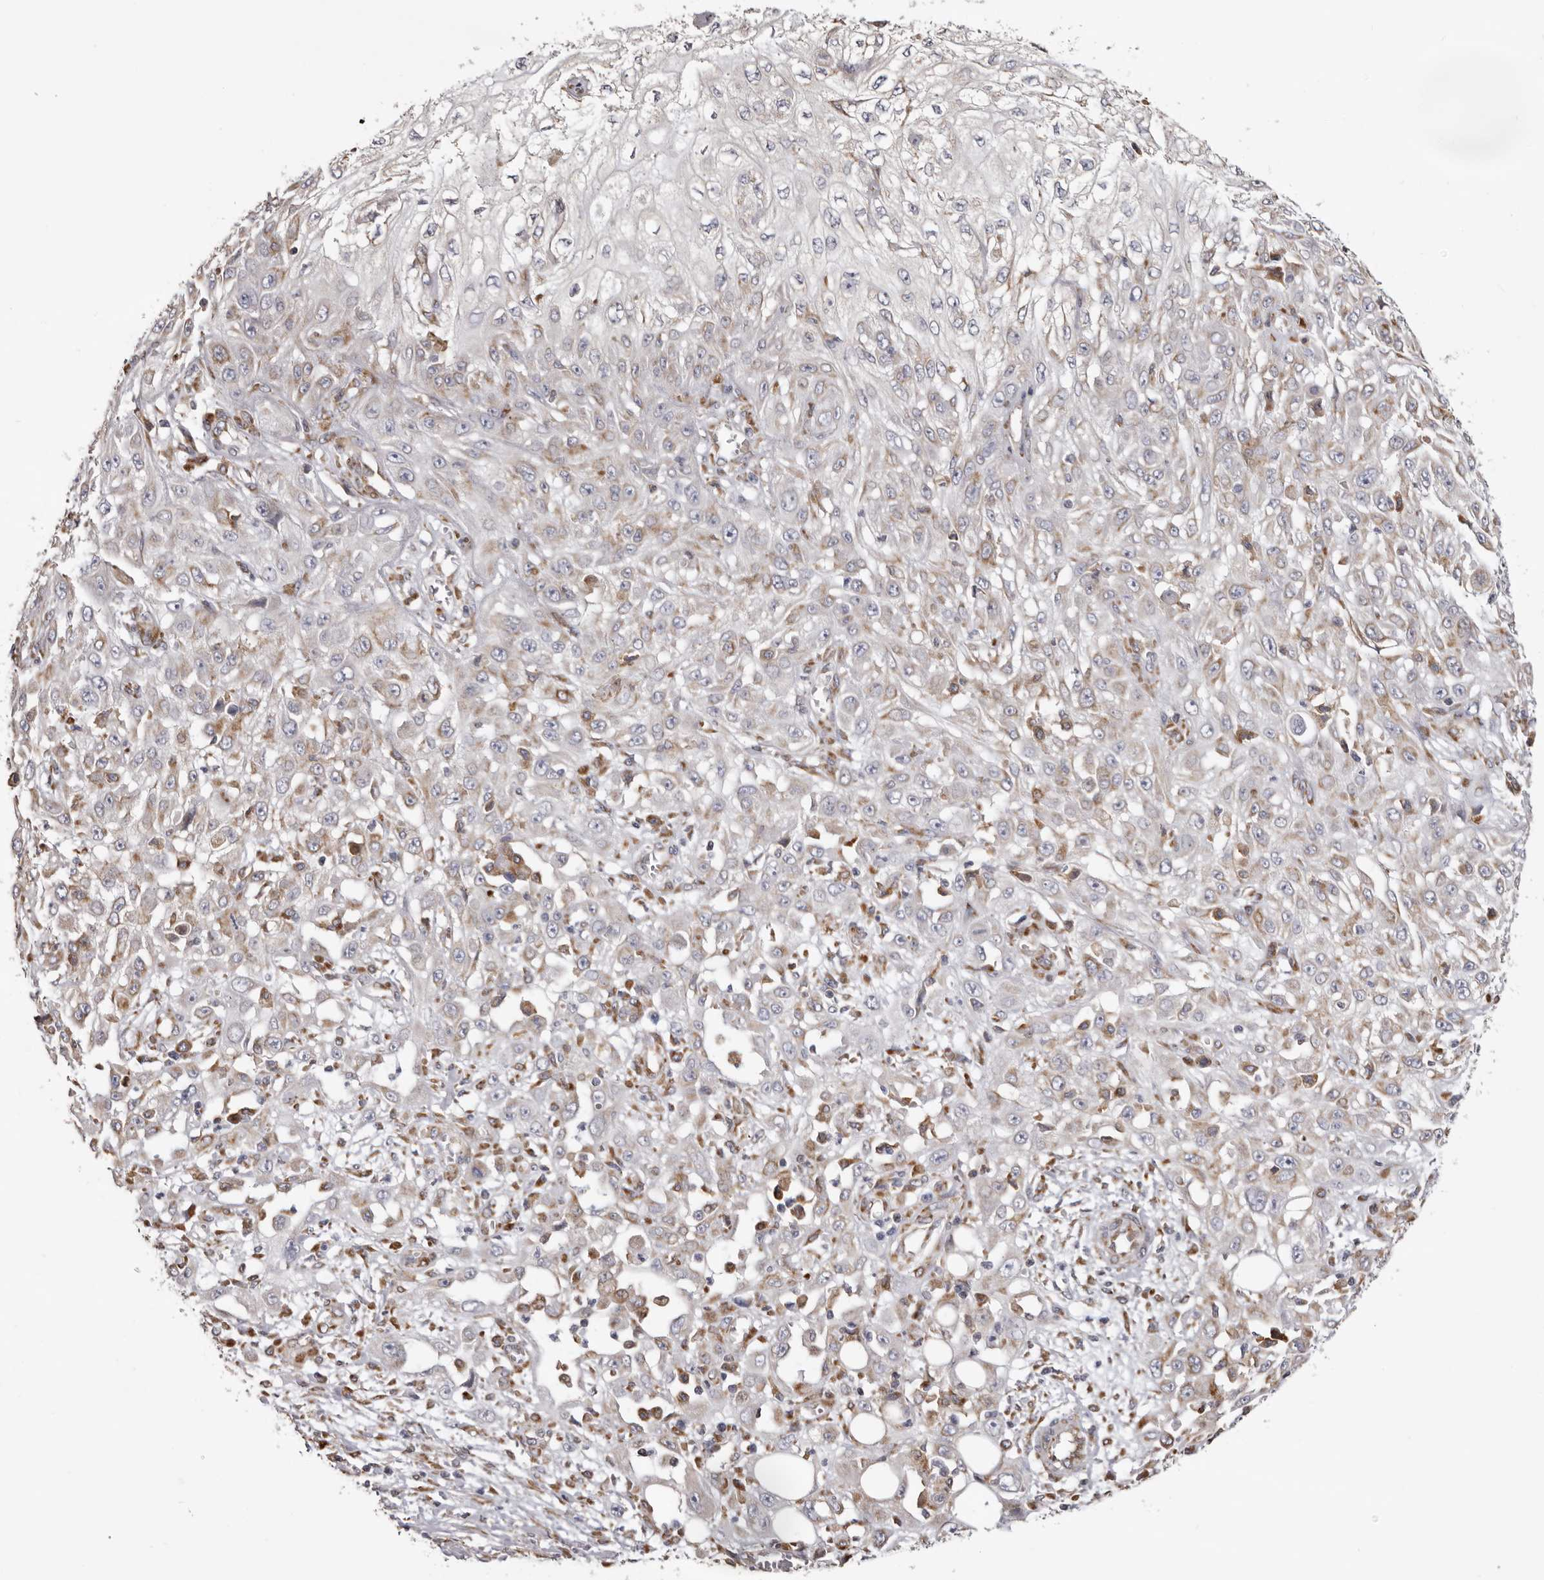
{"staining": {"intensity": "weak", "quantity": "<25%", "location": "cytoplasmic/membranous"}, "tissue": "skin cancer", "cell_type": "Tumor cells", "image_type": "cancer", "snomed": [{"axis": "morphology", "description": "Squamous cell carcinoma, NOS"}, {"axis": "morphology", "description": "Squamous cell carcinoma, metastatic, NOS"}, {"axis": "topography", "description": "Skin"}, {"axis": "topography", "description": "Lymph node"}], "caption": "Tumor cells show no significant positivity in metastatic squamous cell carcinoma (skin). Nuclei are stained in blue.", "gene": "PIGX", "patient": {"sex": "male", "age": 75}}